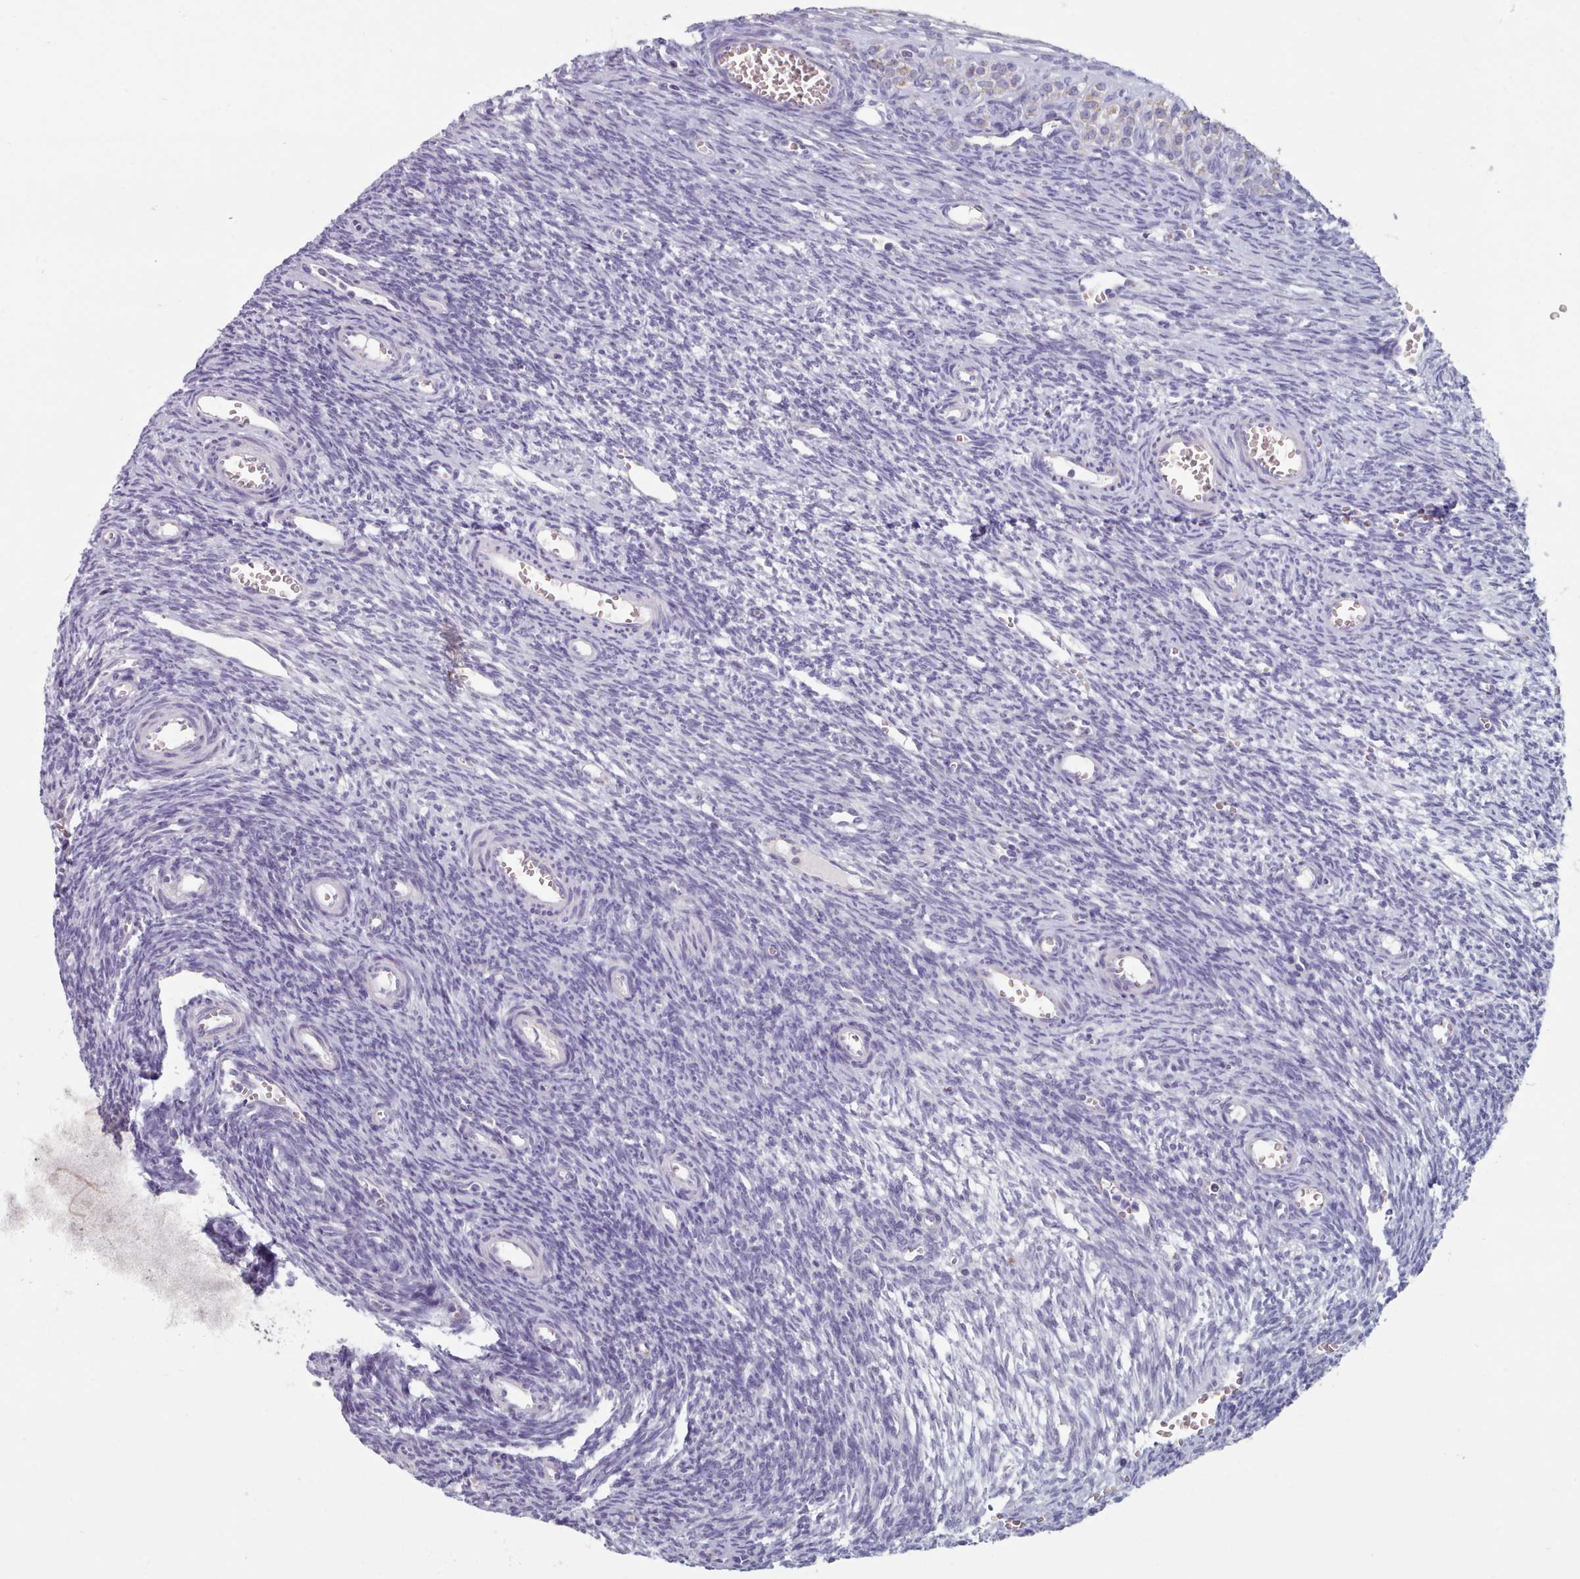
{"staining": {"intensity": "negative", "quantity": "none", "location": "none"}, "tissue": "ovary", "cell_type": "Ovarian stroma cells", "image_type": "normal", "snomed": [{"axis": "morphology", "description": "Normal tissue, NOS"}, {"axis": "topography", "description": "Ovary"}], "caption": "High power microscopy photomicrograph of an IHC micrograph of unremarkable ovary, revealing no significant expression in ovarian stroma cells. (DAB (3,3'-diaminobenzidine) immunohistochemistry (IHC) with hematoxylin counter stain).", "gene": "HAO1", "patient": {"sex": "female", "age": 39}}